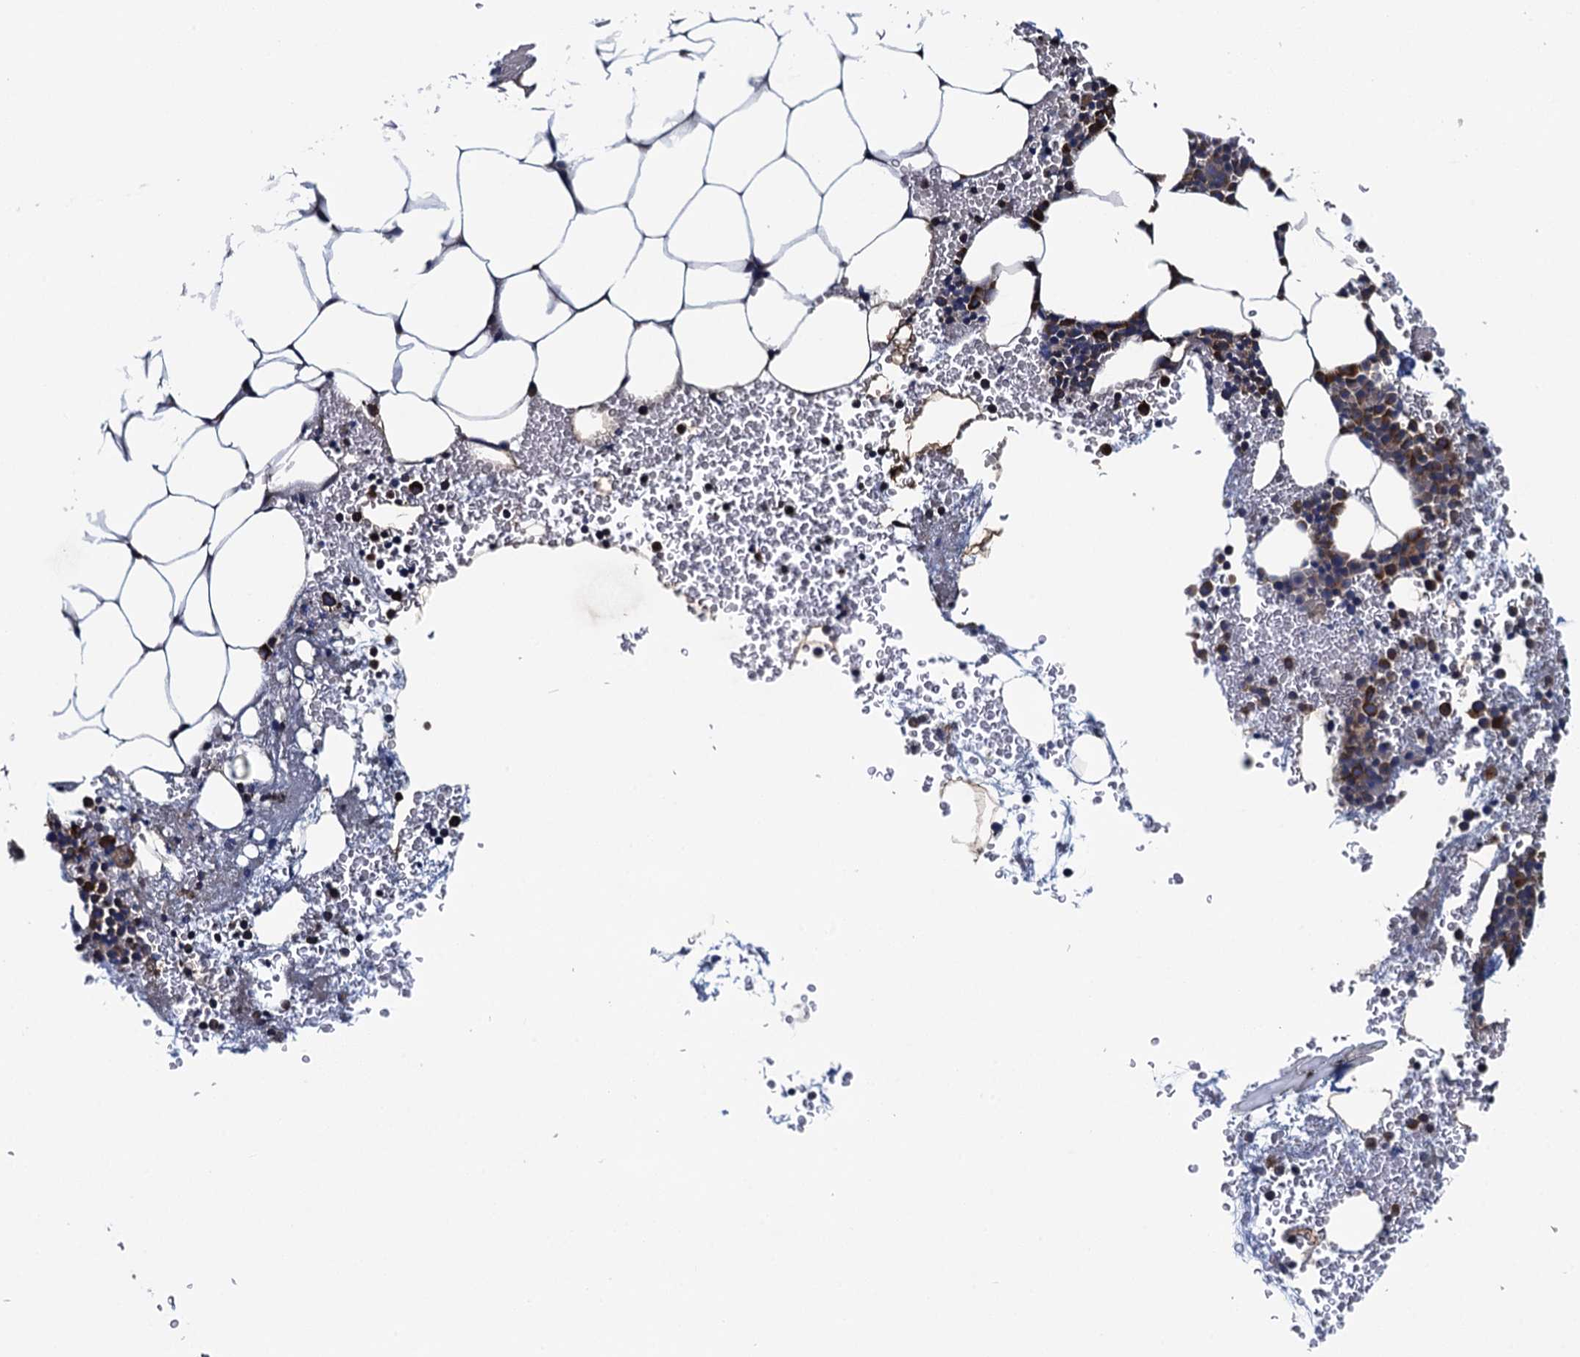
{"staining": {"intensity": "strong", "quantity": "25%-75%", "location": "cytoplasmic/membranous"}, "tissue": "bone marrow", "cell_type": "Hematopoietic cells", "image_type": "normal", "snomed": [{"axis": "morphology", "description": "Normal tissue, NOS"}, {"axis": "morphology", "description": "Inflammation, NOS"}, {"axis": "topography", "description": "Bone marrow"}], "caption": "A high-resolution histopathology image shows IHC staining of unremarkable bone marrow, which shows strong cytoplasmic/membranous positivity in approximately 25%-75% of hematopoietic cells.", "gene": "ADCY9", "patient": {"sex": "female", "age": 78}}